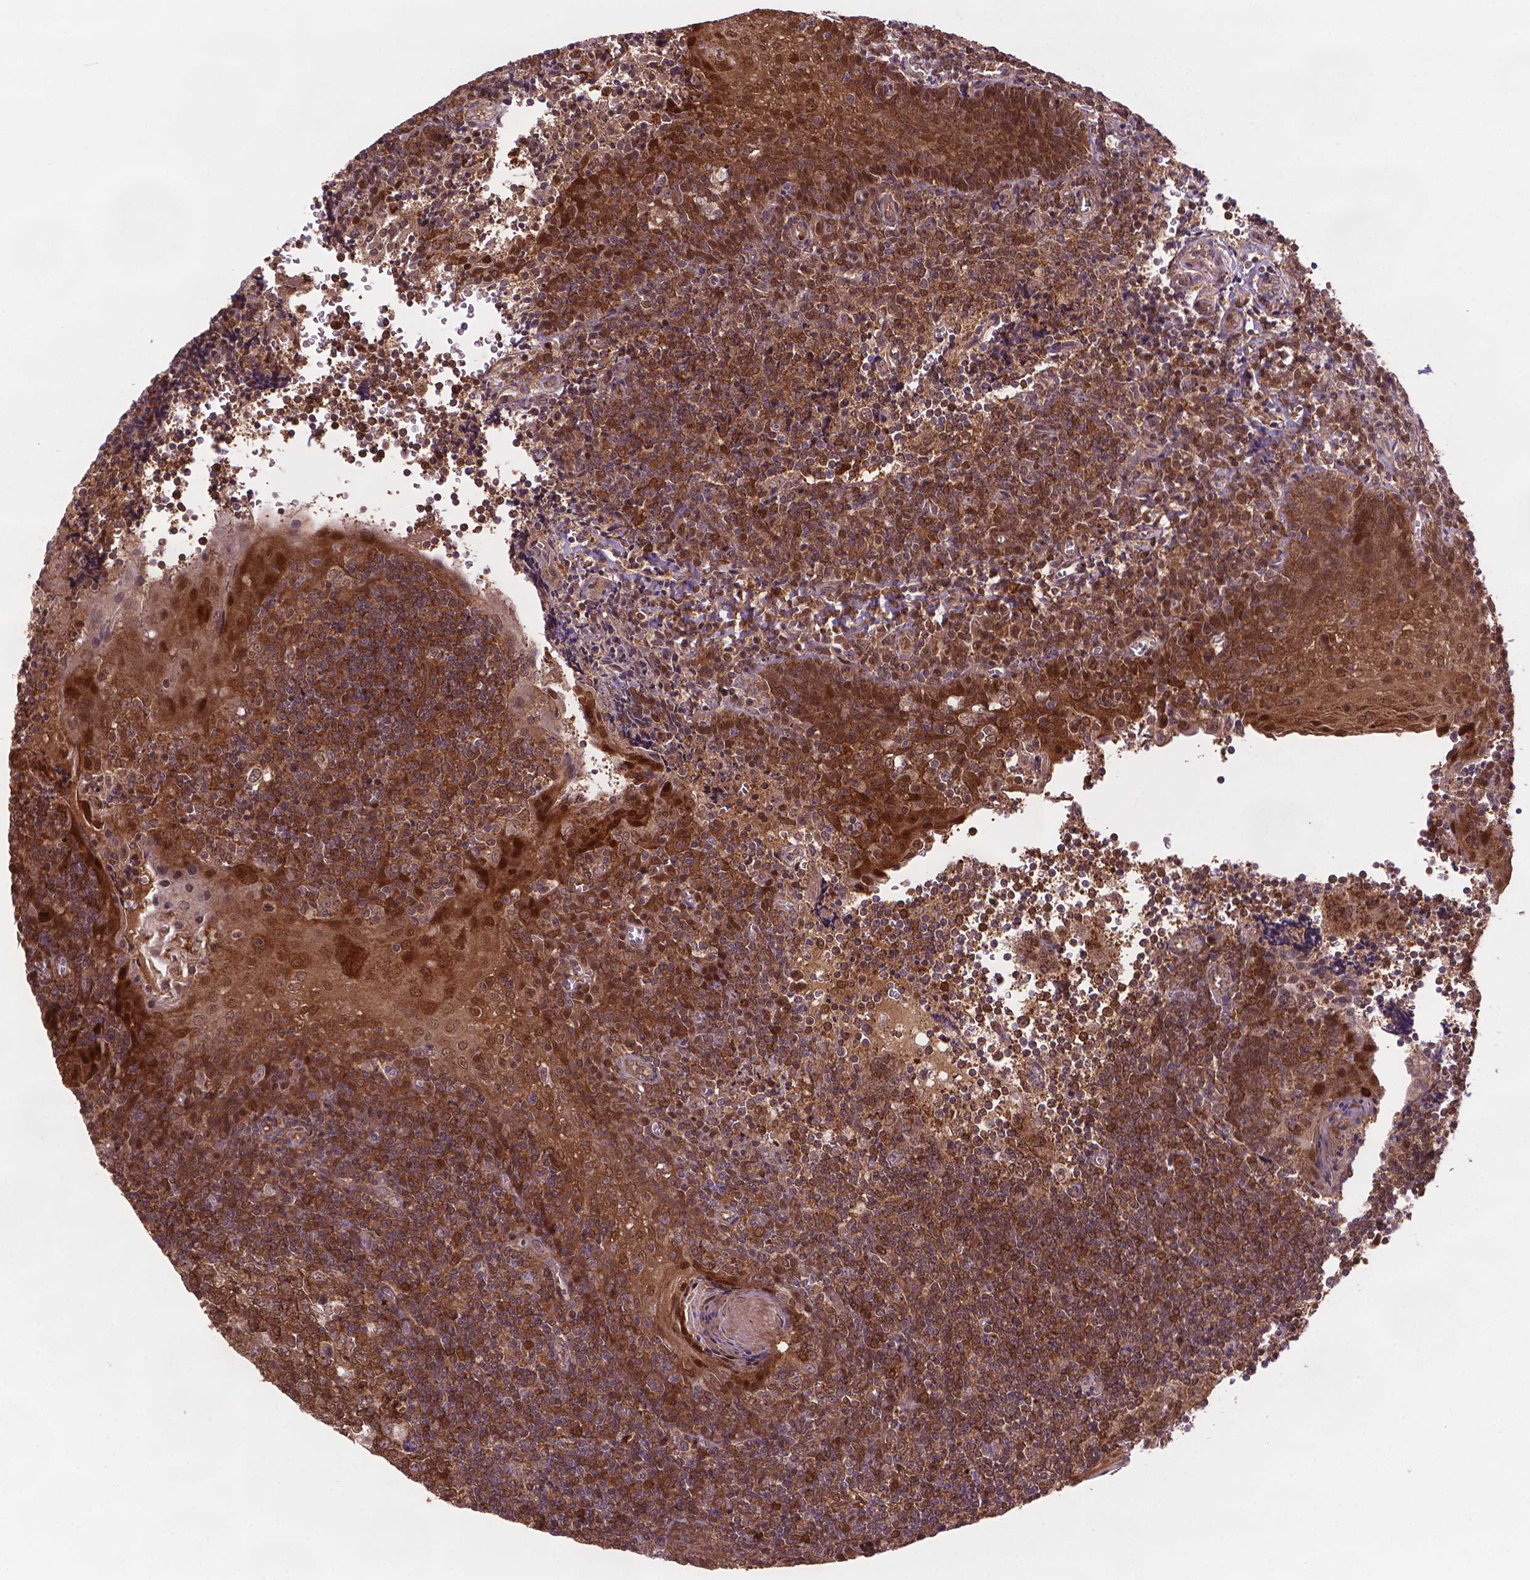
{"staining": {"intensity": "moderate", "quantity": ">75%", "location": "cytoplasmic/membranous,nuclear"}, "tissue": "tonsil", "cell_type": "Germinal center cells", "image_type": "normal", "snomed": [{"axis": "morphology", "description": "Normal tissue, NOS"}, {"axis": "morphology", "description": "Inflammation, NOS"}, {"axis": "topography", "description": "Tonsil"}], "caption": "Immunohistochemical staining of unremarkable tonsil reveals >75% levels of moderate cytoplasmic/membranous,nuclear protein expression in about >75% of germinal center cells. (Brightfield microscopy of DAB IHC at high magnification).", "gene": "PLIN3", "patient": {"sex": "female", "age": 31}}